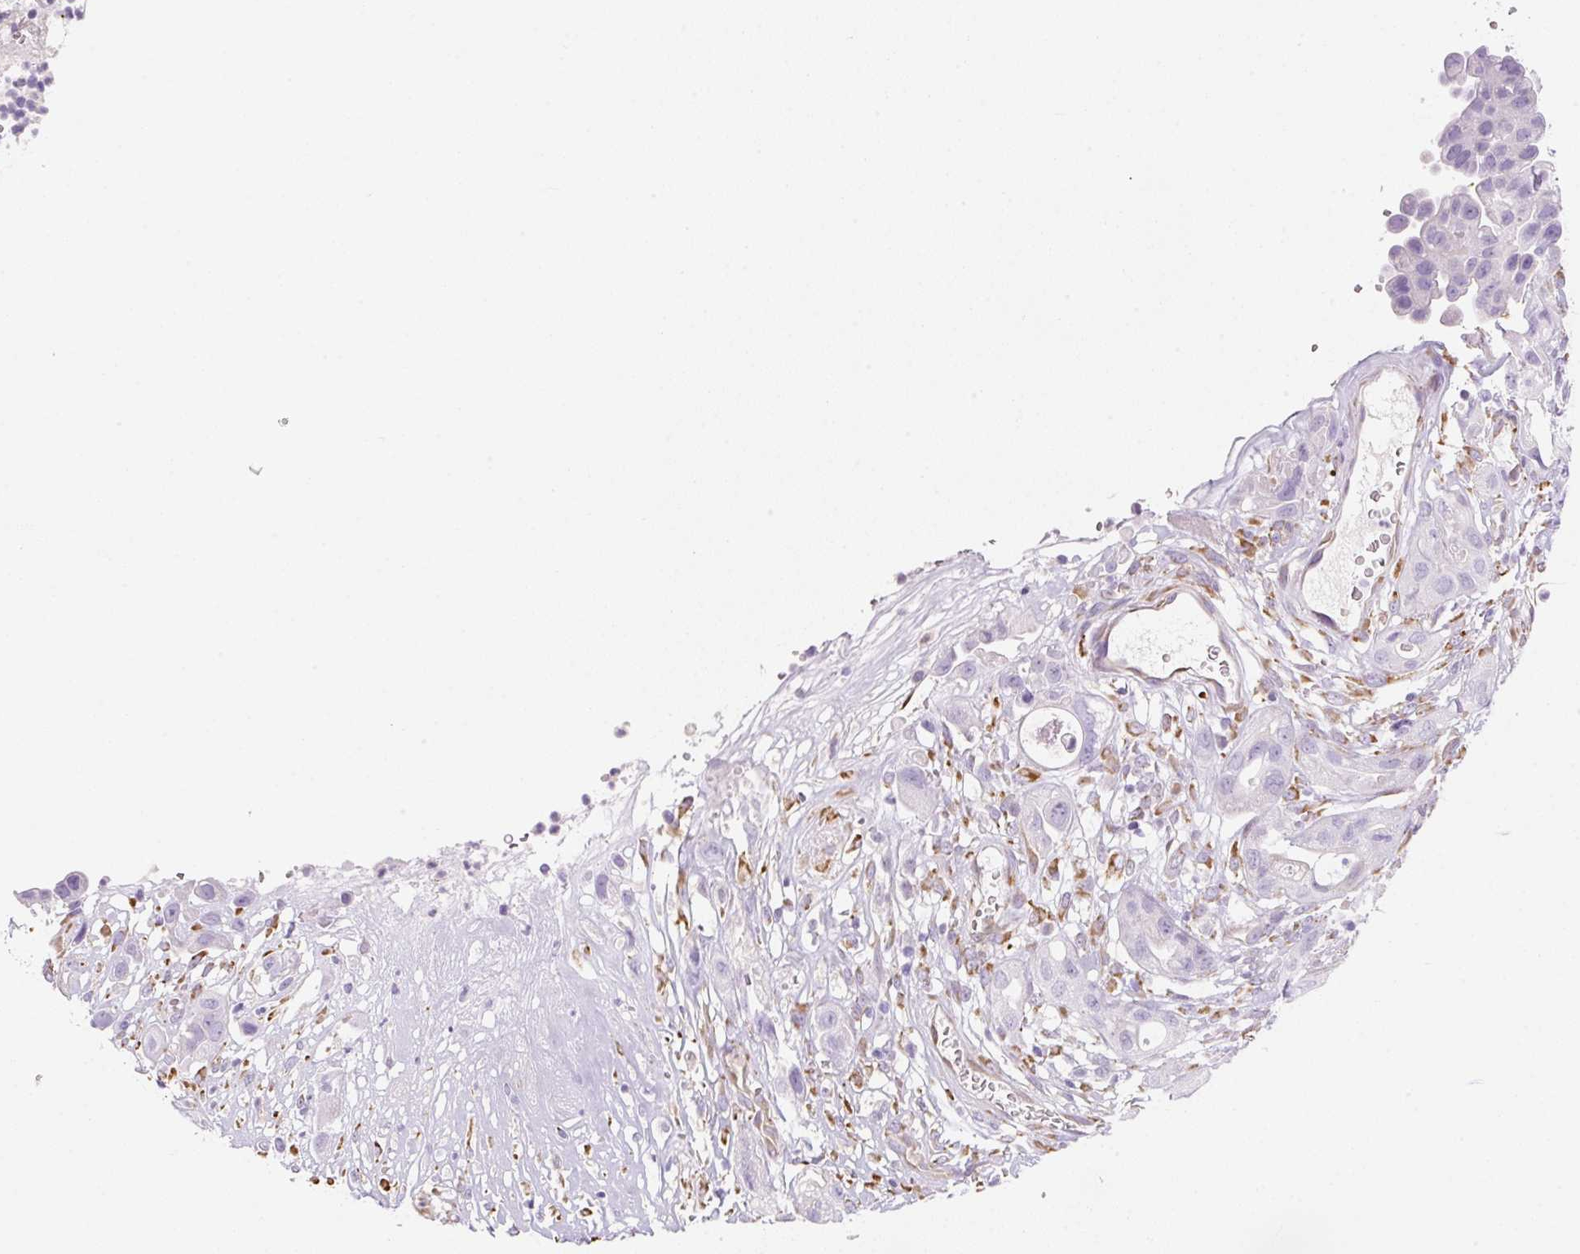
{"staining": {"intensity": "negative", "quantity": "none", "location": "none"}, "tissue": "pancreatic cancer", "cell_type": "Tumor cells", "image_type": "cancer", "snomed": [{"axis": "morphology", "description": "Adenocarcinoma, NOS"}, {"axis": "topography", "description": "Pancreas"}], "caption": "Tumor cells show no significant protein positivity in pancreatic cancer.", "gene": "FABP5", "patient": {"sex": "male", "age": 44}}